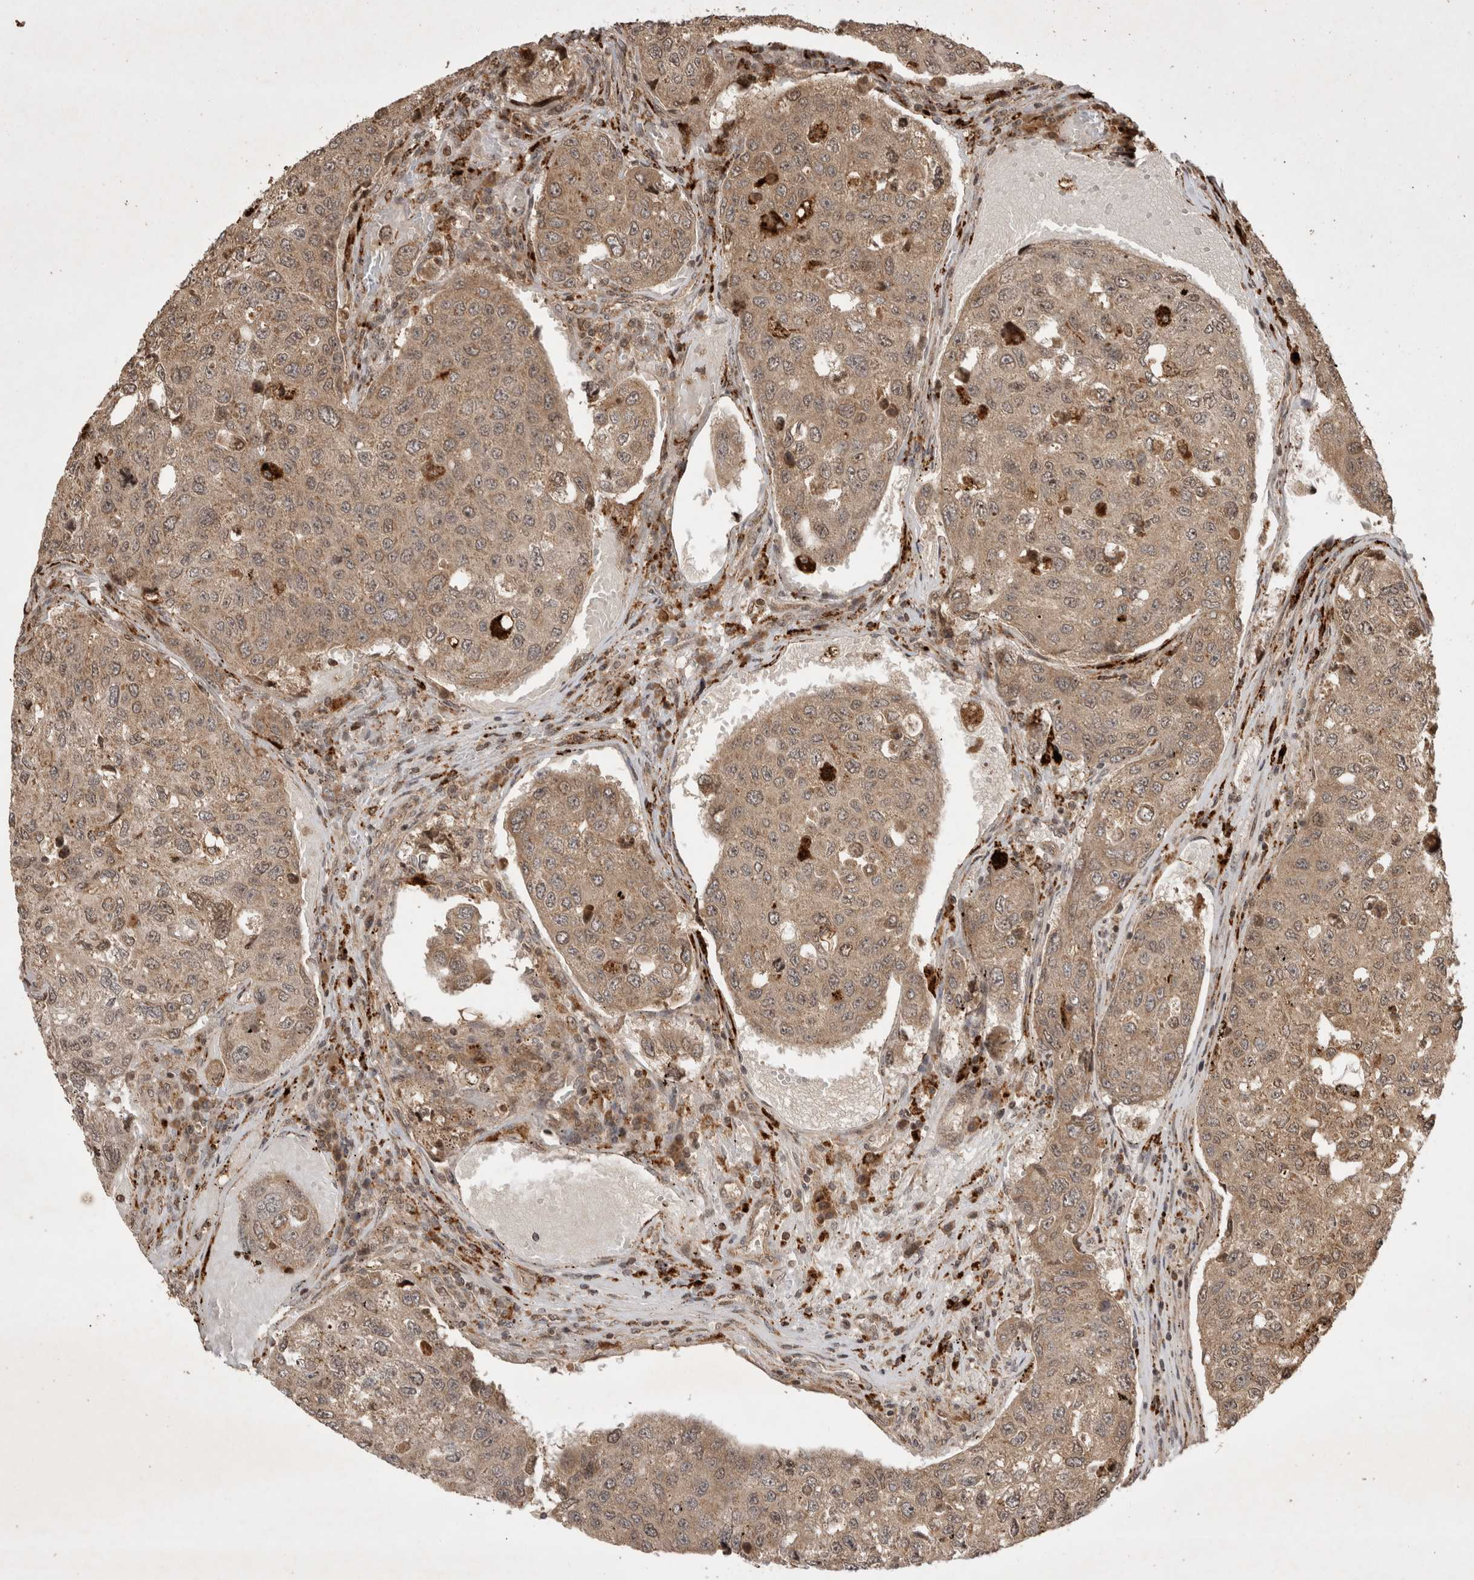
{"staining": {"intensity": "weak", "quantity": "25%-75%", "location": "cytoplasmic/membranous"}, "tissue": "urothelial cancer", "cell_type": "Tumor cells", "image_type": "cancer", "snomed": [{"axis": "morphology", "description": "Urothelial carcinoma, High grade"}, {"axis": "topography", "description": "Lymph node"}, {"axis": "topography", "description": "Urinary bladder"}], "caption": "Immunohistochemistry (IHC) staining of high-grade urothelial carcinoma, which demonstrates low levels of weak cytoplasmic/membranous staining in approximately 25%-75% of tumor cells indicating weak cytoplasmic/membranous protein expression. The staining was performed using DAB (brown) for protein detection and nuclei were counterstained in hematoxylin (blue).", "gene": "FAM221A", "patient": {"sex": "male", "age": 51}}